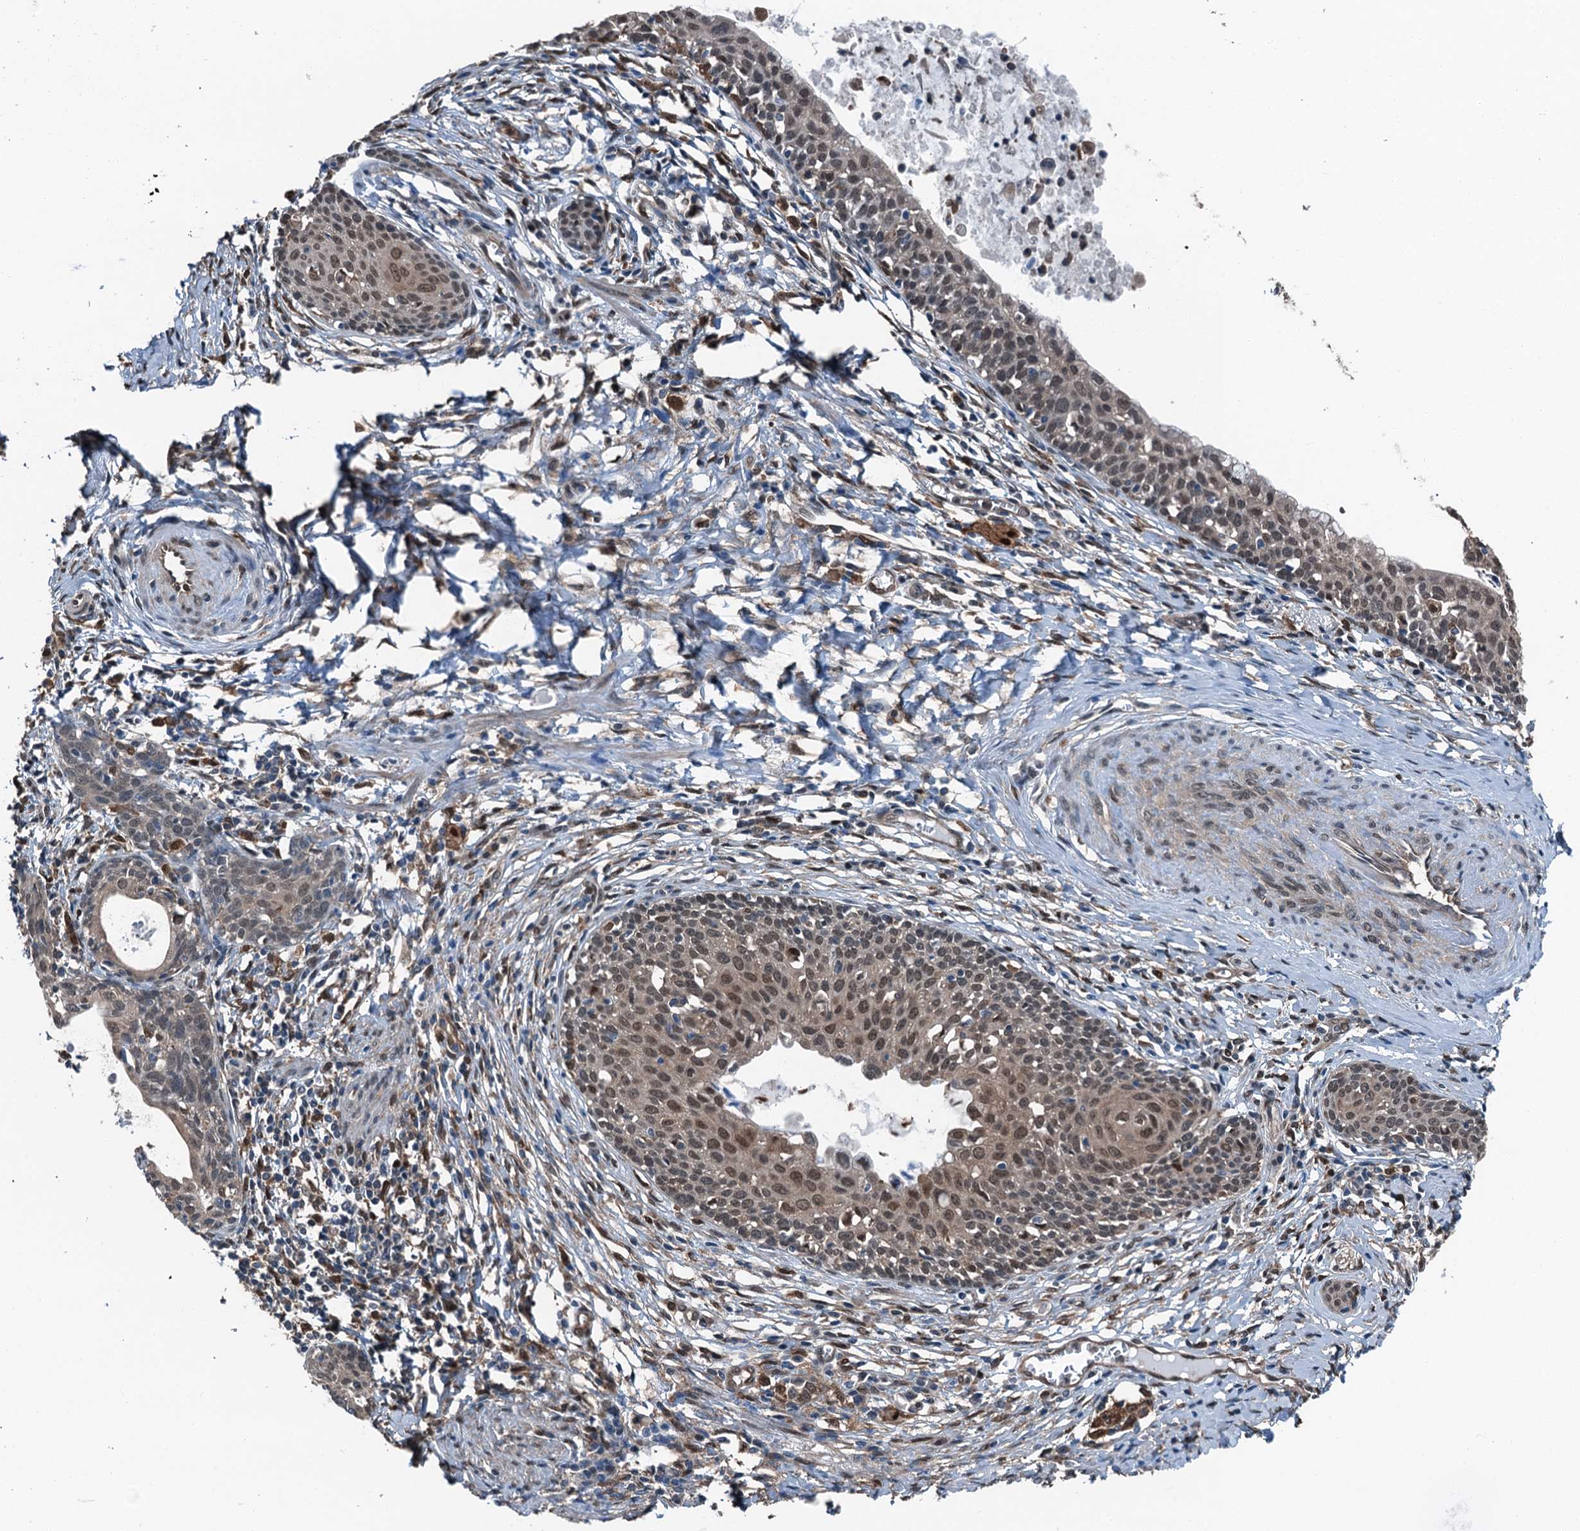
{"staining": {"intensity": "moderate", "quantity": "25%-75%", "location": "nuclear"}, "tissue": "cervical cancer", "cell_type": "Tumor cells", "image_type": "cancer", "snomed": [{"axis": "morphology", "description": "Squamous cell carcinoma, NOS"}, {"axis": "topography", "description": "Cervix"}], "caption": "Human cervical squamous cell carcinoma stained with a brown dye displays moderate nuclear positive expression in about 25%-75% of tumor cells.", "gene": "RNH1", "patient": {"sex": "female", "age": 52}}